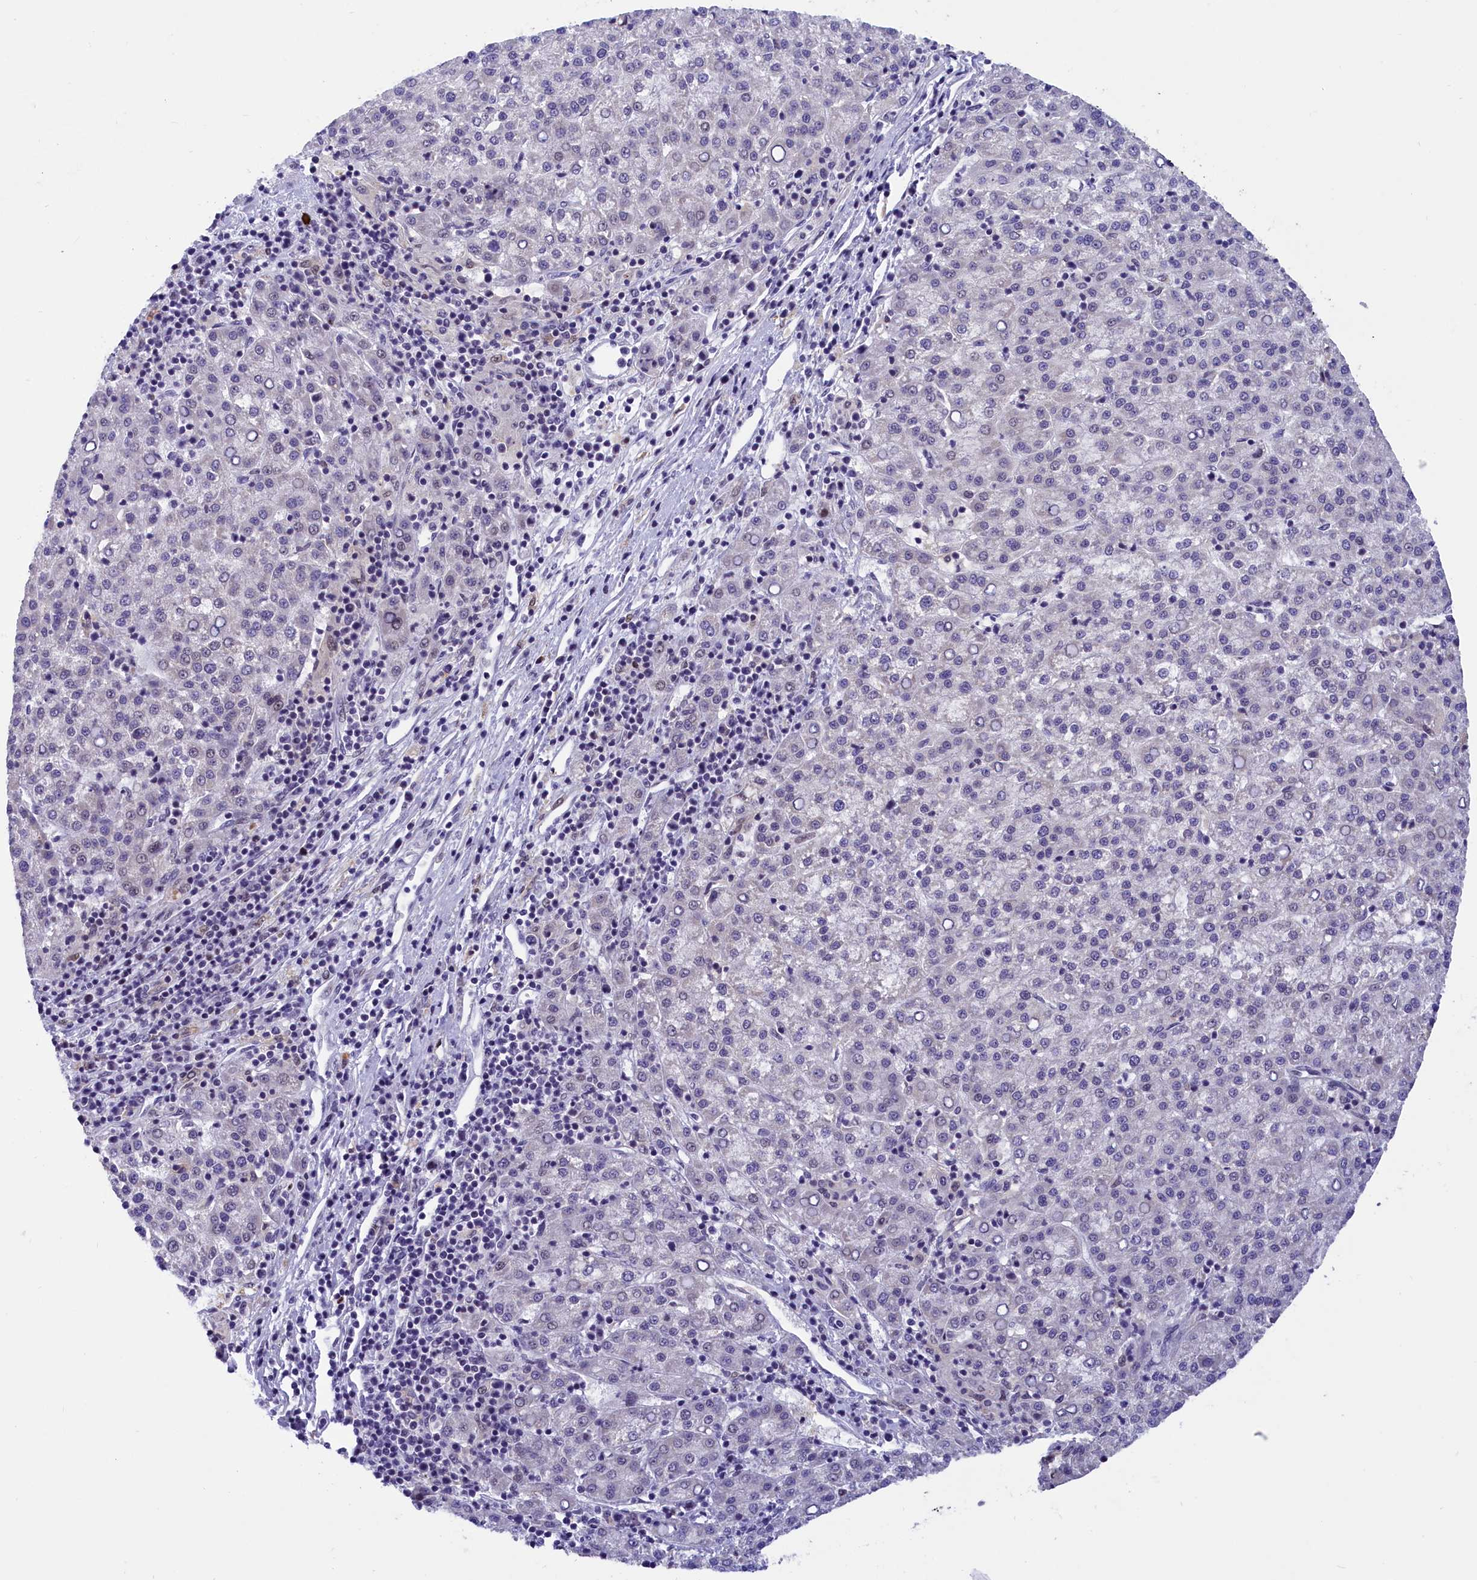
{"staining": {"intensity": "negative", "quantity": "none", "location": "none"}, "tissue": "liver cancer", "cell_type": "Tumor cells", "image_type": "cancer", "snomed": [{"axis": "morphology", "description": "Carcinoma, Hepatocellular, NOS"}, {"axis": "topography", "description": "Liver"}], "caption": "Immunohistochemistry (IHC) image of neoplastic tissue: hepatocellular carcinoma (liver) stained with DAB (3,3'-diaminobenzidine) shows no significant protein positivity in tumor cells.", "gene": "CDYL2", "patient": {"sex": "female", "age": 58}}